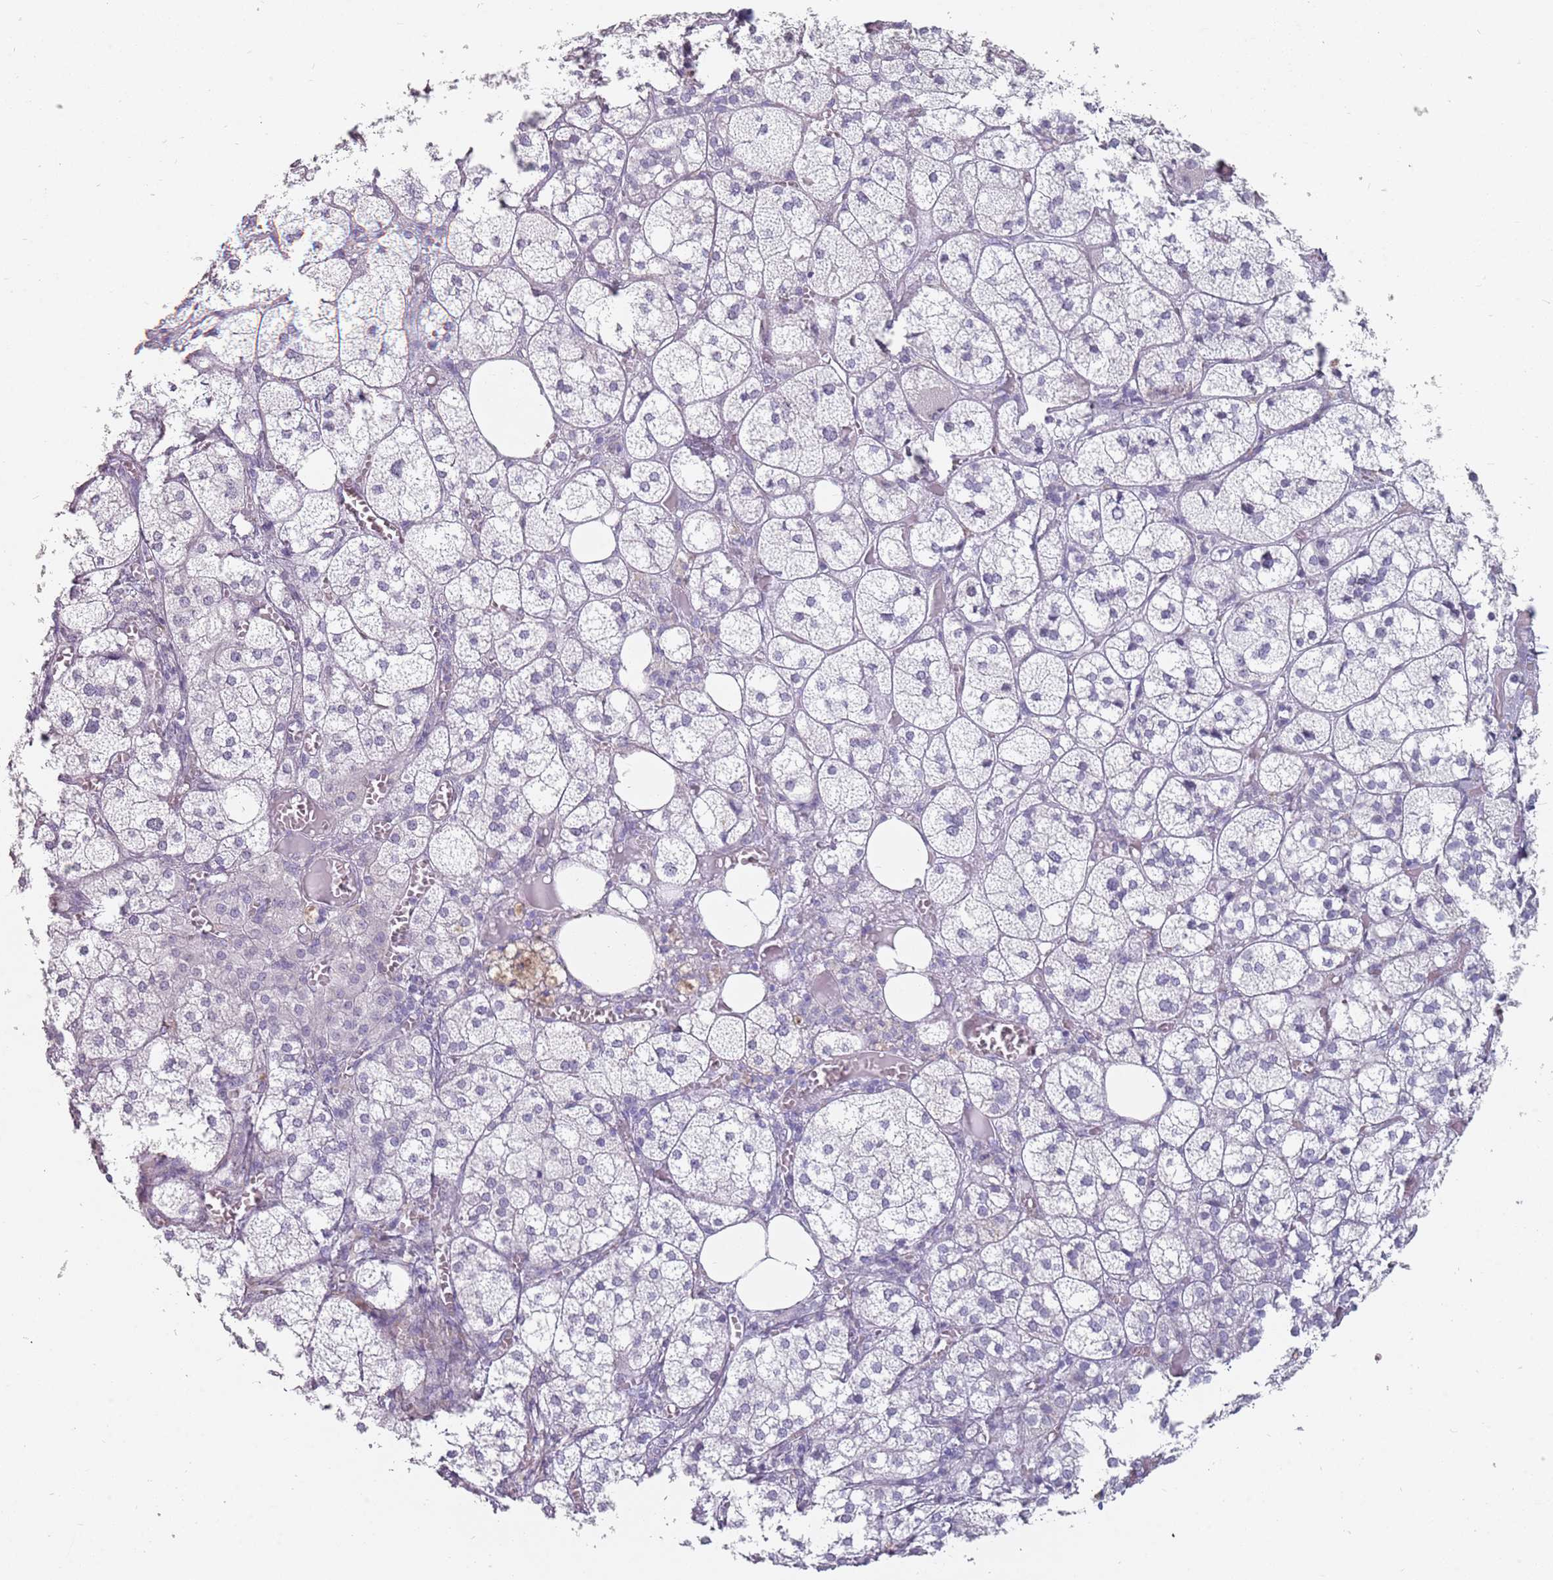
{"staining": {"intensity": "negative", "quantity": "none", "location": "none"}, "tissue": "adrenal gland", "cell_type": "Glandular cells", "image_type": "normal", "snomed": [{"axis": "morphology", "description": "Normal tissue, NOS"}, {"axis": "topography", "description": "Adrenal gland"}], "caption": "This micrograph is of benign adrenal gland stained with IHC to label a protein in brown with the nuclei are counter-stained blue. There is no expression in glandular cells.", "gene": "DDX4", "patient": {"sex": "female", "age": 61}}